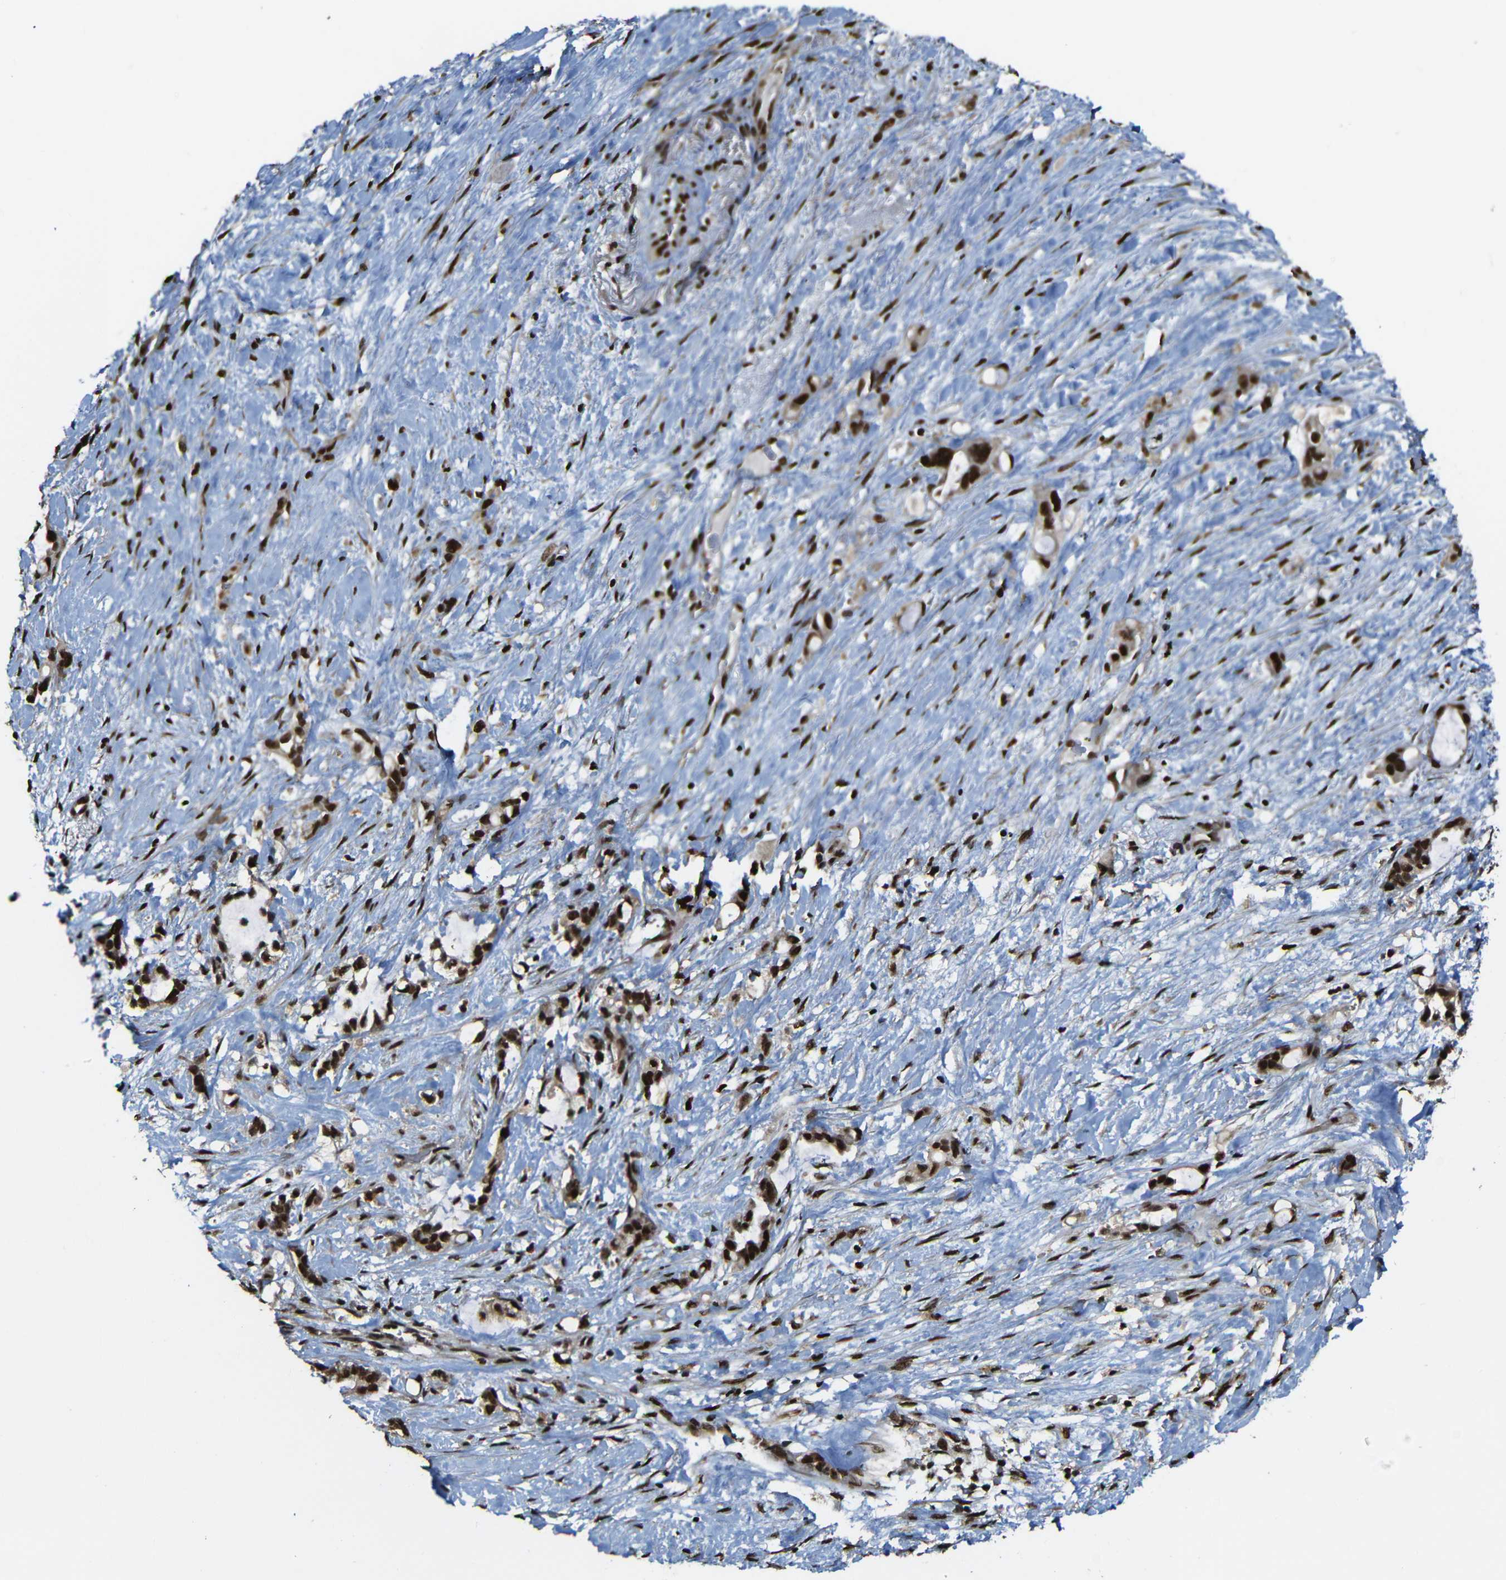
{"staining": {"intensity": "strong", "quantity": ">75%", "location": "cytoplasmic/membranous,nuclear"}, "tissue": "liver cancer", "cell_type": "Tumor cells", "image_type": "cancer", "snomed": [{"axis": "morphology", "description": "Cholangiocarcinoma"}, {"axis": "topography", "description": "Liver"}], "caption": "This is an image of IHC staining of liver cancer (cholangiocarcinoma), which shows strong staining in the cytoplasmic/membranous and nuclear of tumor cells.", "gene": "TCF7L2", "patient": {"sex": "female", "age": 65}}